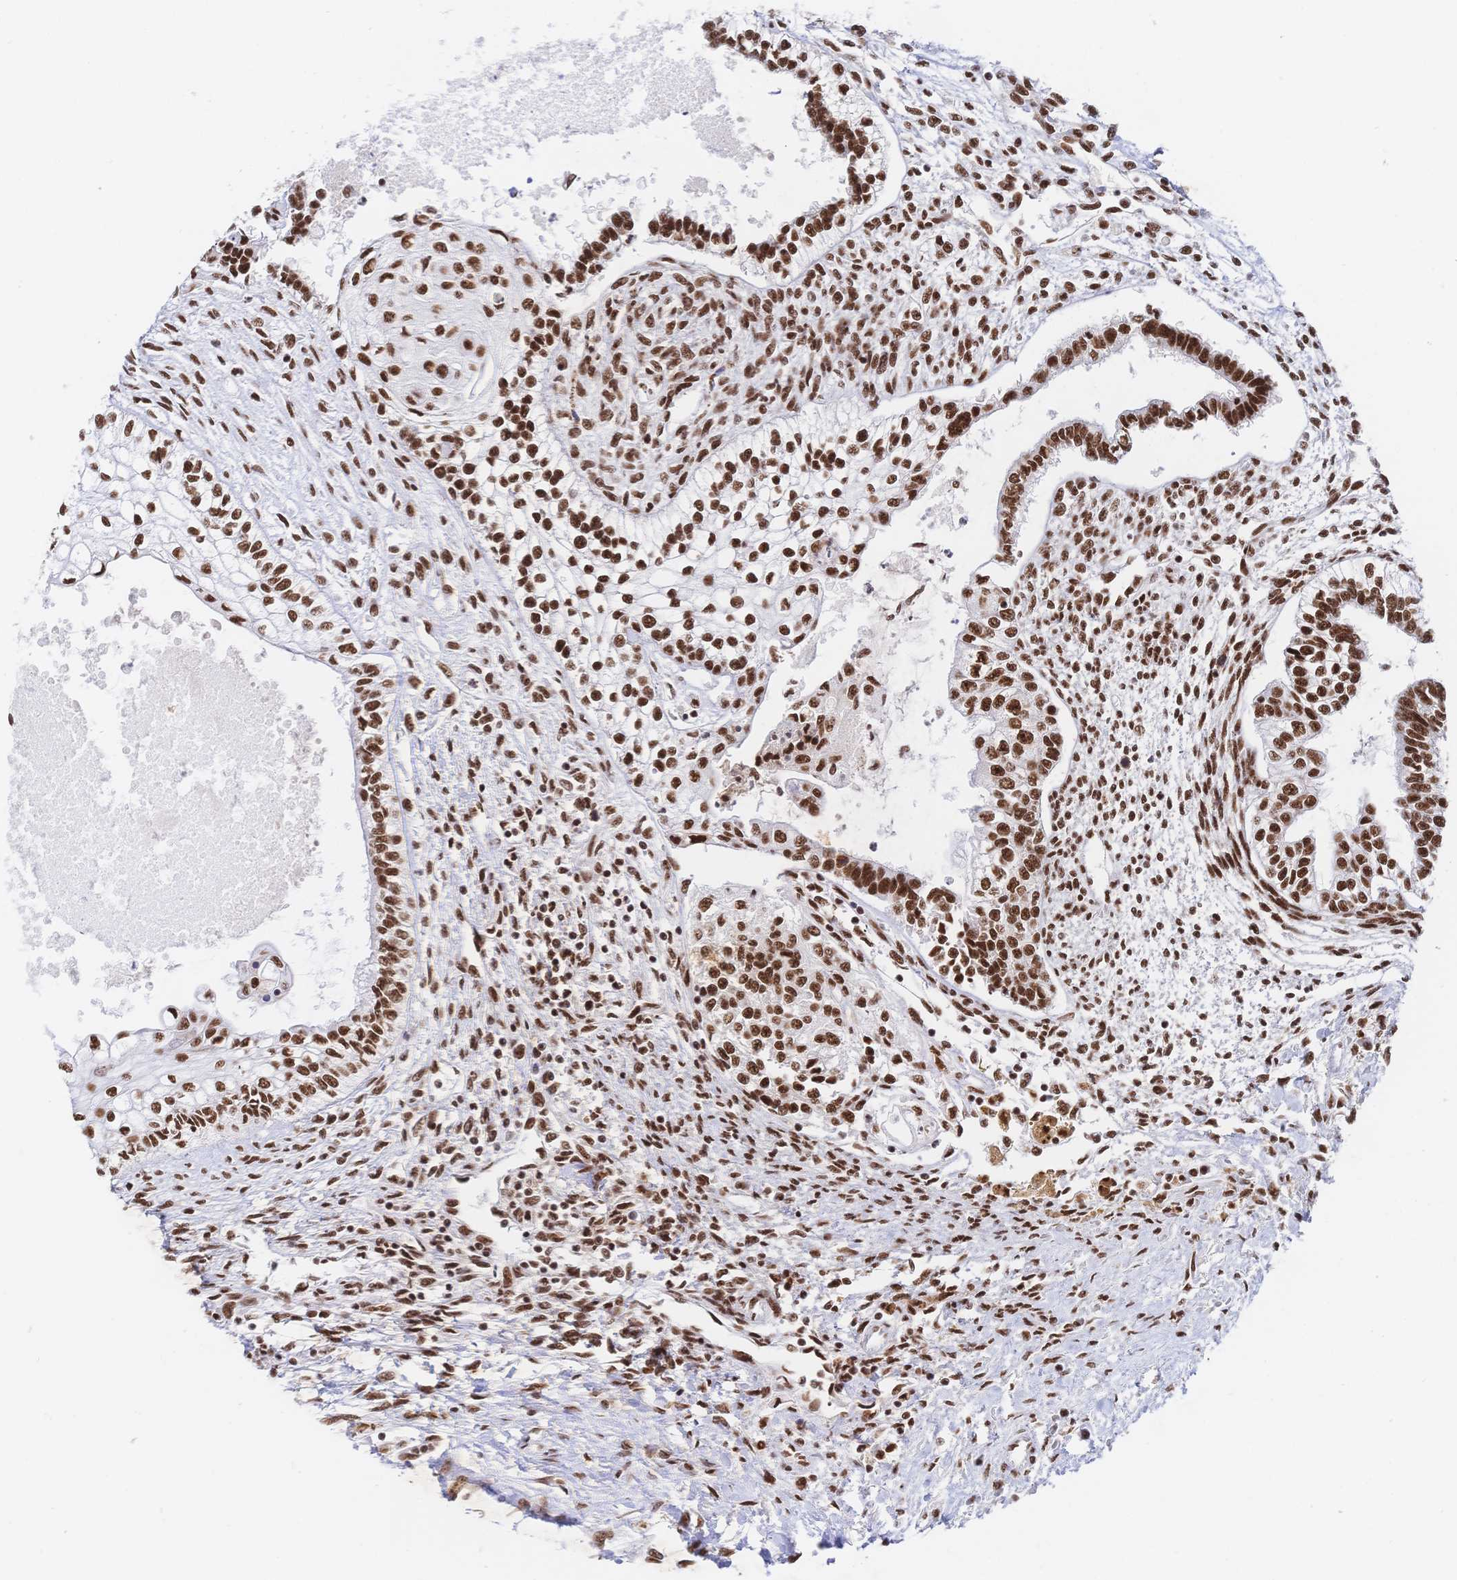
{"staining": {"intensity": "strong", "quantity": ">75%", "location": "nuclear"}, "tissue": "testis cancer", "cell_type": "Tumor cells", "image_type": "cancer", "snomed": [{"axis": "morphology", "description": "Carcinoma, Embryonal, NOS"}, {"axis": "topography", "description": "Testis"}], "caption": "An immunohistochemistry micrograph of tumor tissue is shown. Protein staining in brown highlights strong nuclear positivity in testis cancer (embryonal carcinoma) within tumor cells.", "gene": "SRSF1", "patient": {"sex": "male", "age": 37}}